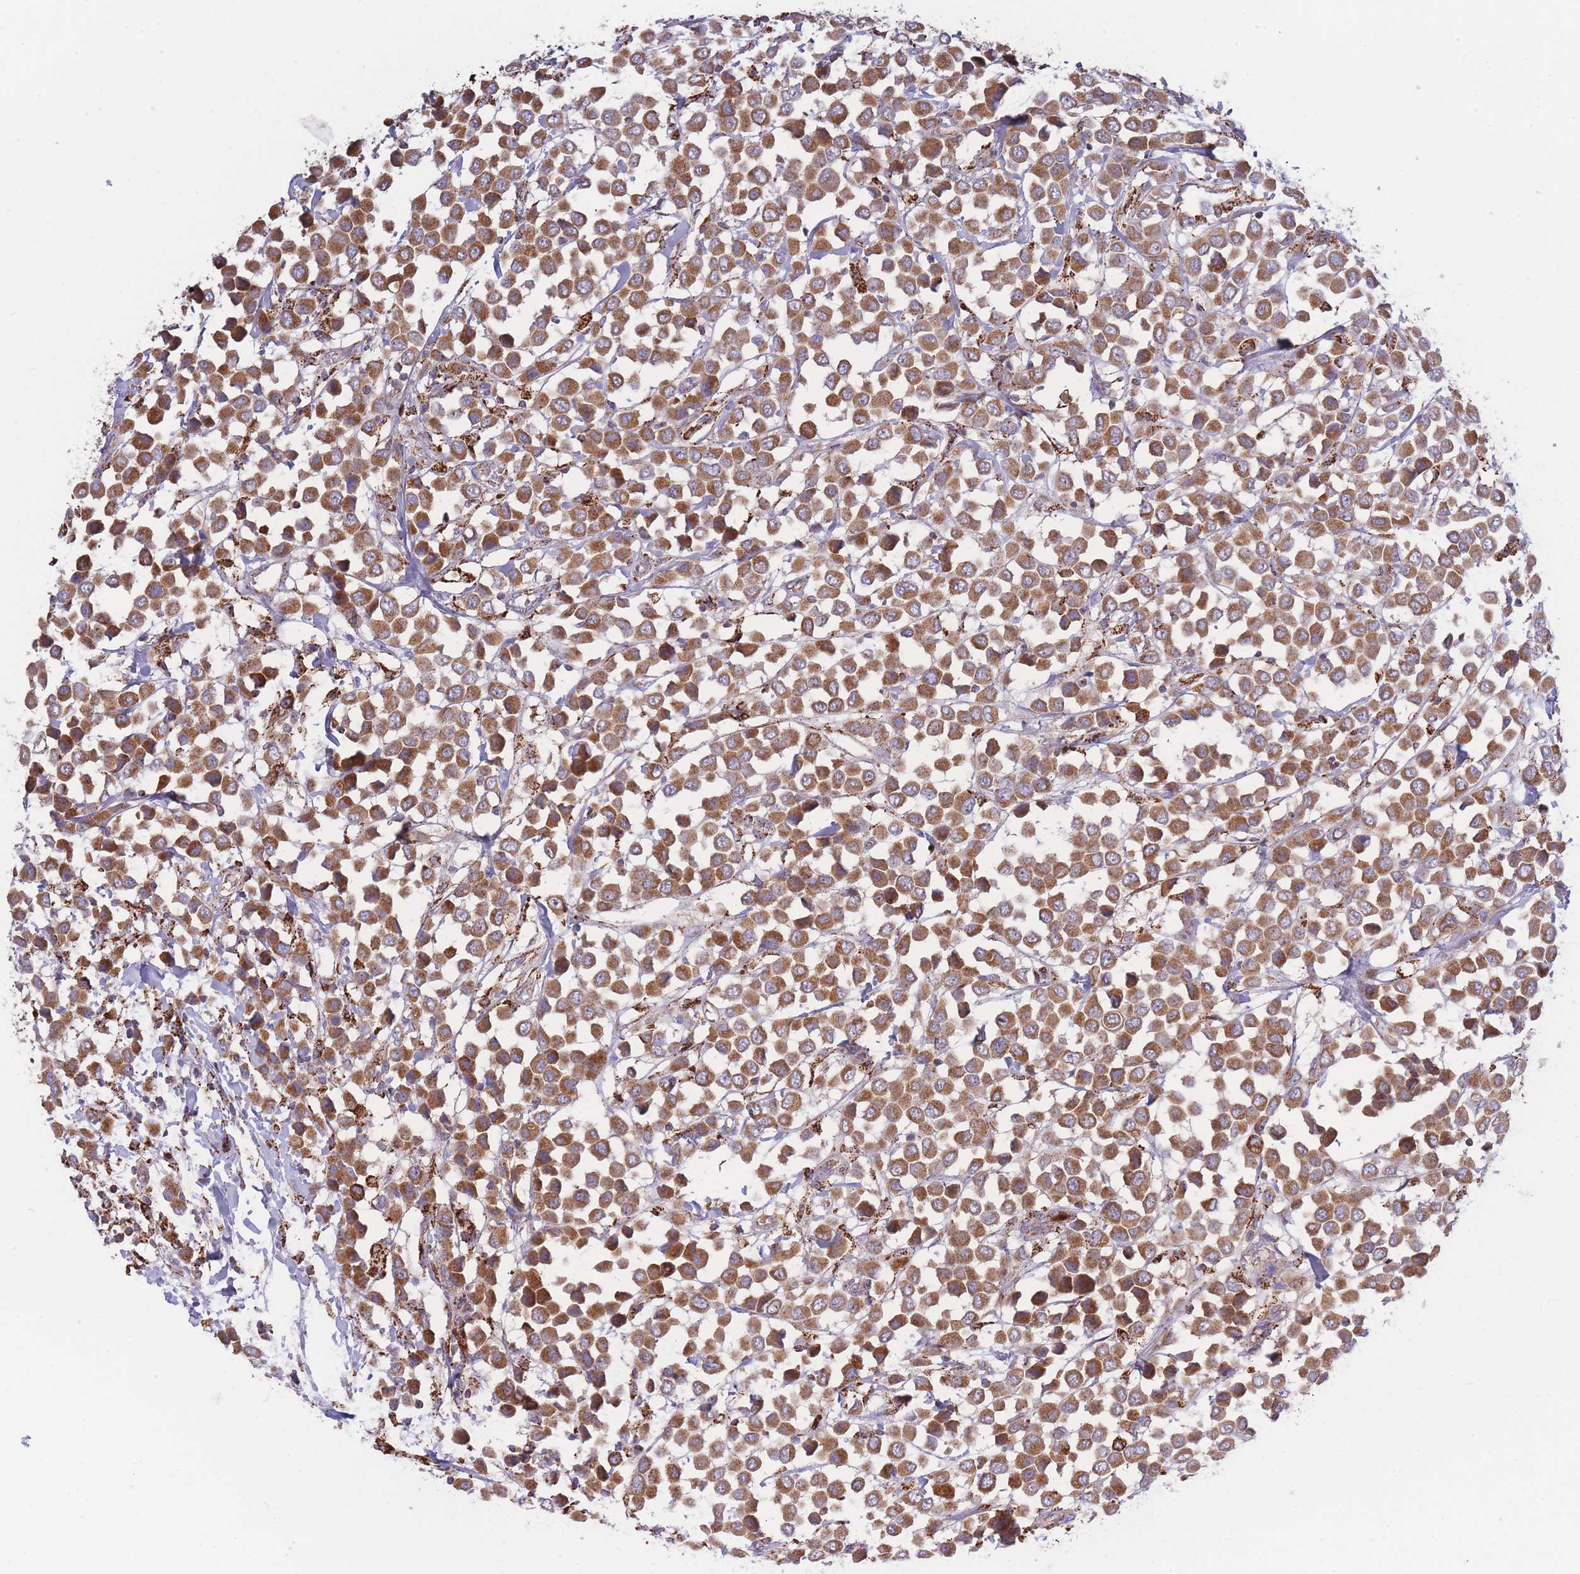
{"staining": {"intensity": "strong", "quantity": ">75%", "location": "cytoplasmic/membranous"}, "tissue": "breast cancer", "cell_type": "Tumor cells", "image_type": "cancer", "snomed": [{"axis": "morphology", "description": "Duct carcinoma"}, {"axis": "topography", "description": "Breast"}], "caption": "This is an image of immunohistochemistry (IHC) staining of breast cancer, which shows strong staining in the cytoplasmic/membranous of tumor cells.", "gene": "MRPL17", "patient": {"sex": "female", "age": 61}}